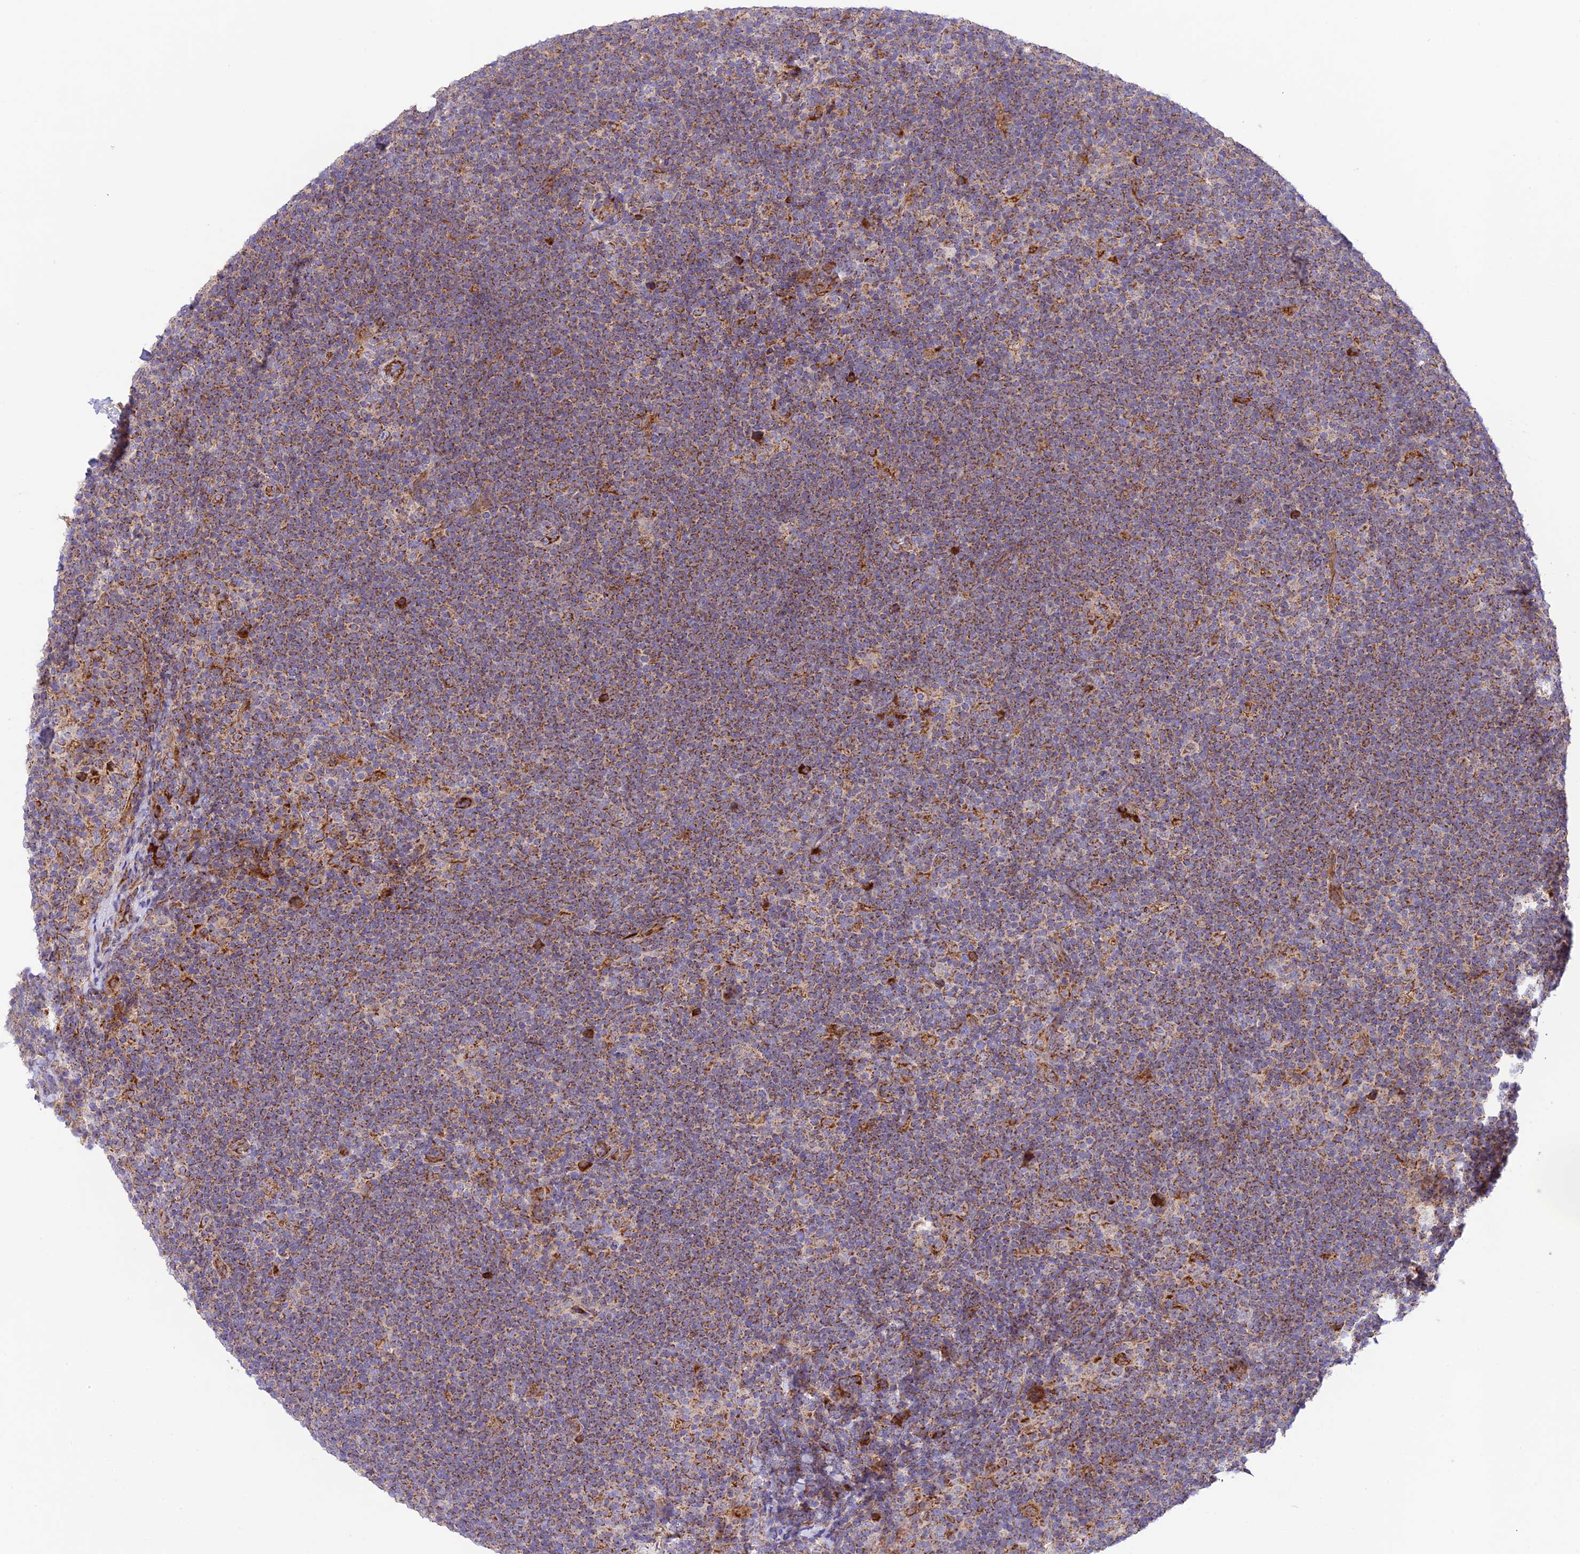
{"staining": {"intensity": "moderate", "quantity": ">75%", "location": "cytoplasmic/membranous"}, "tissue": "lymphoma", "cell_type": "Tumor cells", "image_type": "cancer", "snomed": [{"axis": "morphology", "description": "Hodgkin's disease, NOS"}, {"axis": "topography", "description": "Lymph node"}], "caption": "A histopathology image of lymphoma stained for a protein displays moderate cytoplasmic/membranous brown staining in tumor cells.", "gene": "UAP1L1", "patient": {"sex": "female", "age": 57}}